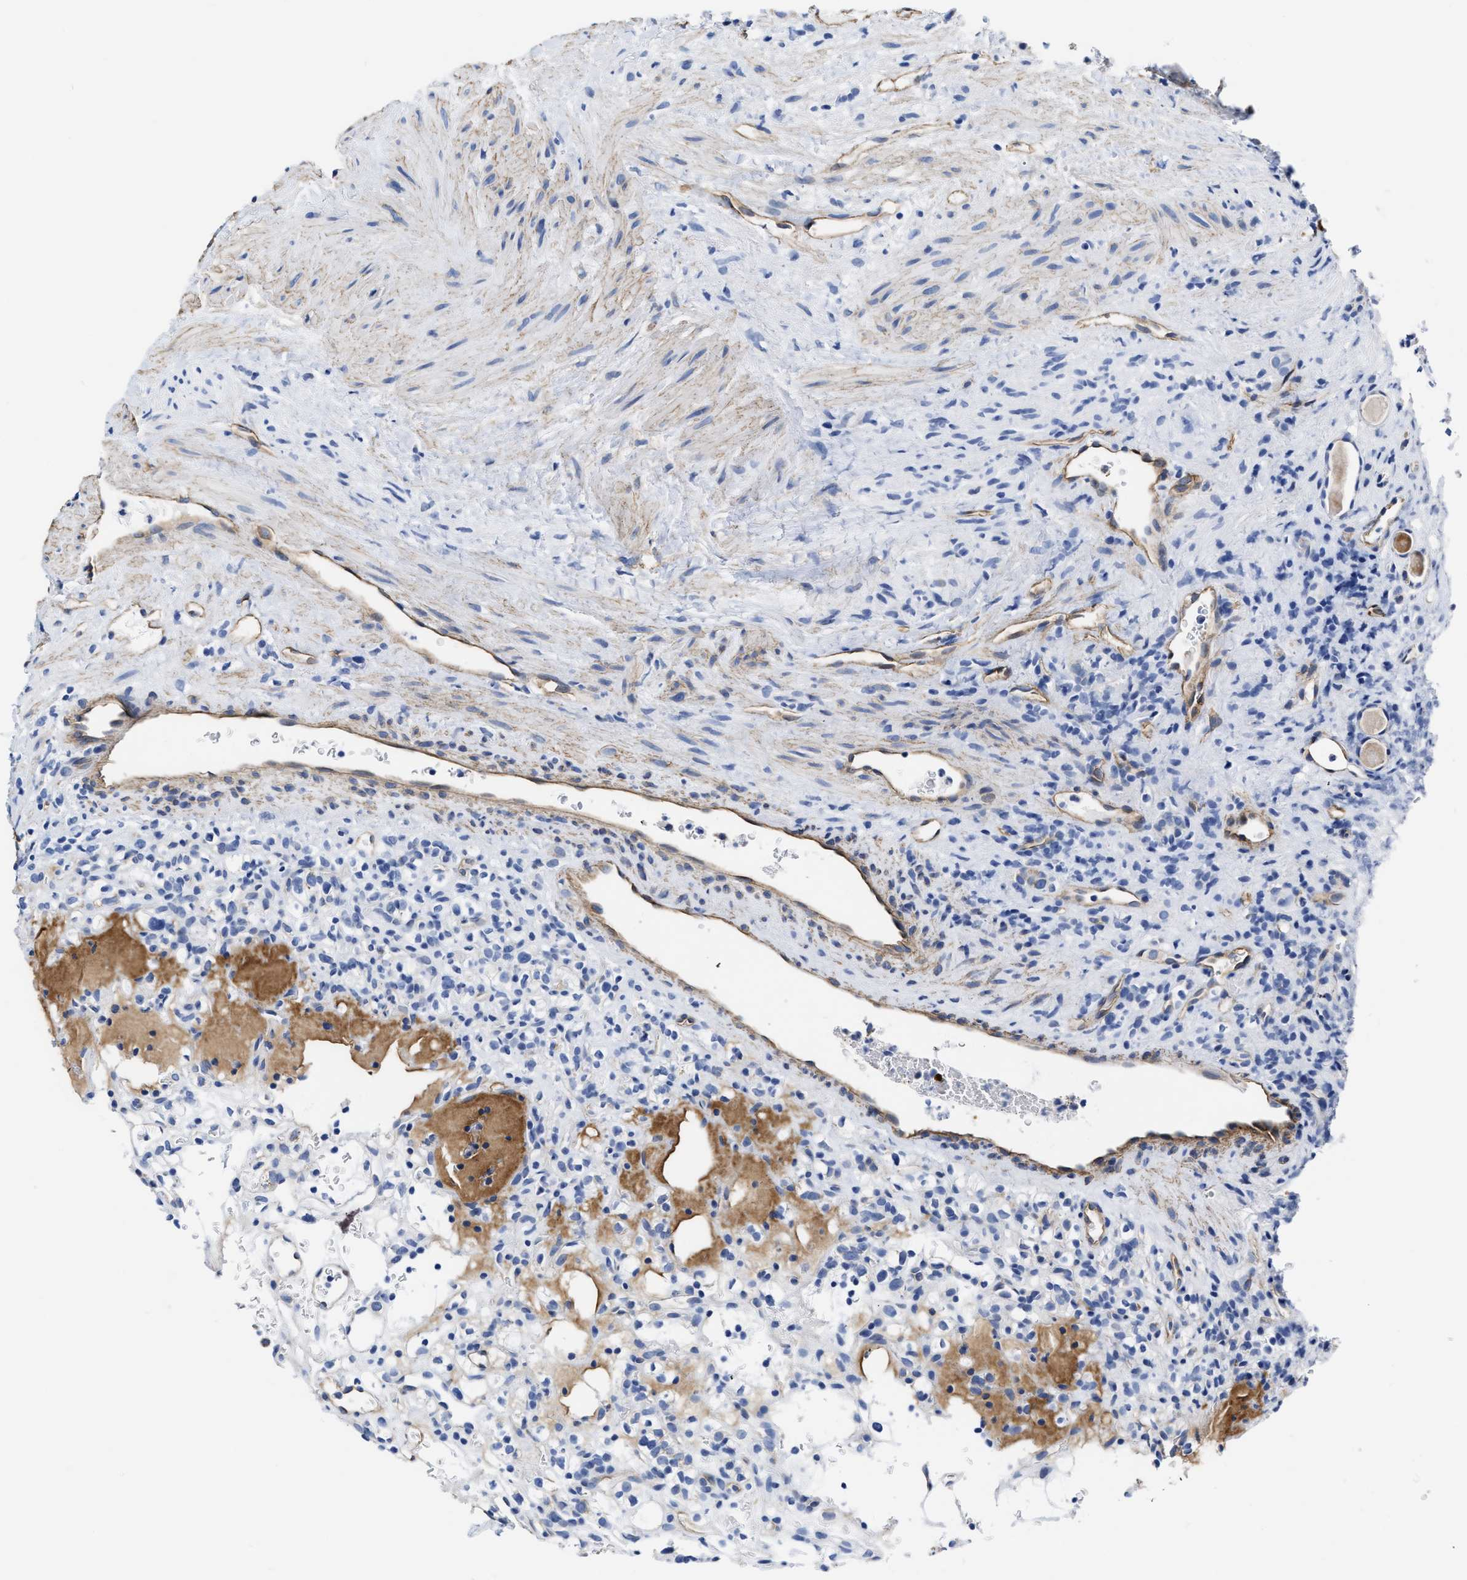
{"staining": {"intensity": "negative", "quantity": "none", "location": "none"}, "tissue": "renal cancer", "cell_type": "Tumor cells", "image_type": "cancer", "snomed": [{"axis": "morphology", "description": "Normal tissue, NOS"}, {"axis": "morphology", "description": "Adenocarcinoma, NOS"}, {"axis": "topography", "description": "Kidney"}], "caption": "Photomicrograph shows no significant protein positivity in tumor cells of adenocarcinoma (renal). Brightfield microscopy of IHC stained with DAB (3,3'-diaminobenzidine) (brown) and hematoxylin (blue), captured at high magnification.", "gene": "KCNMB3", "patient": {"sex": "female", "age": 72}}